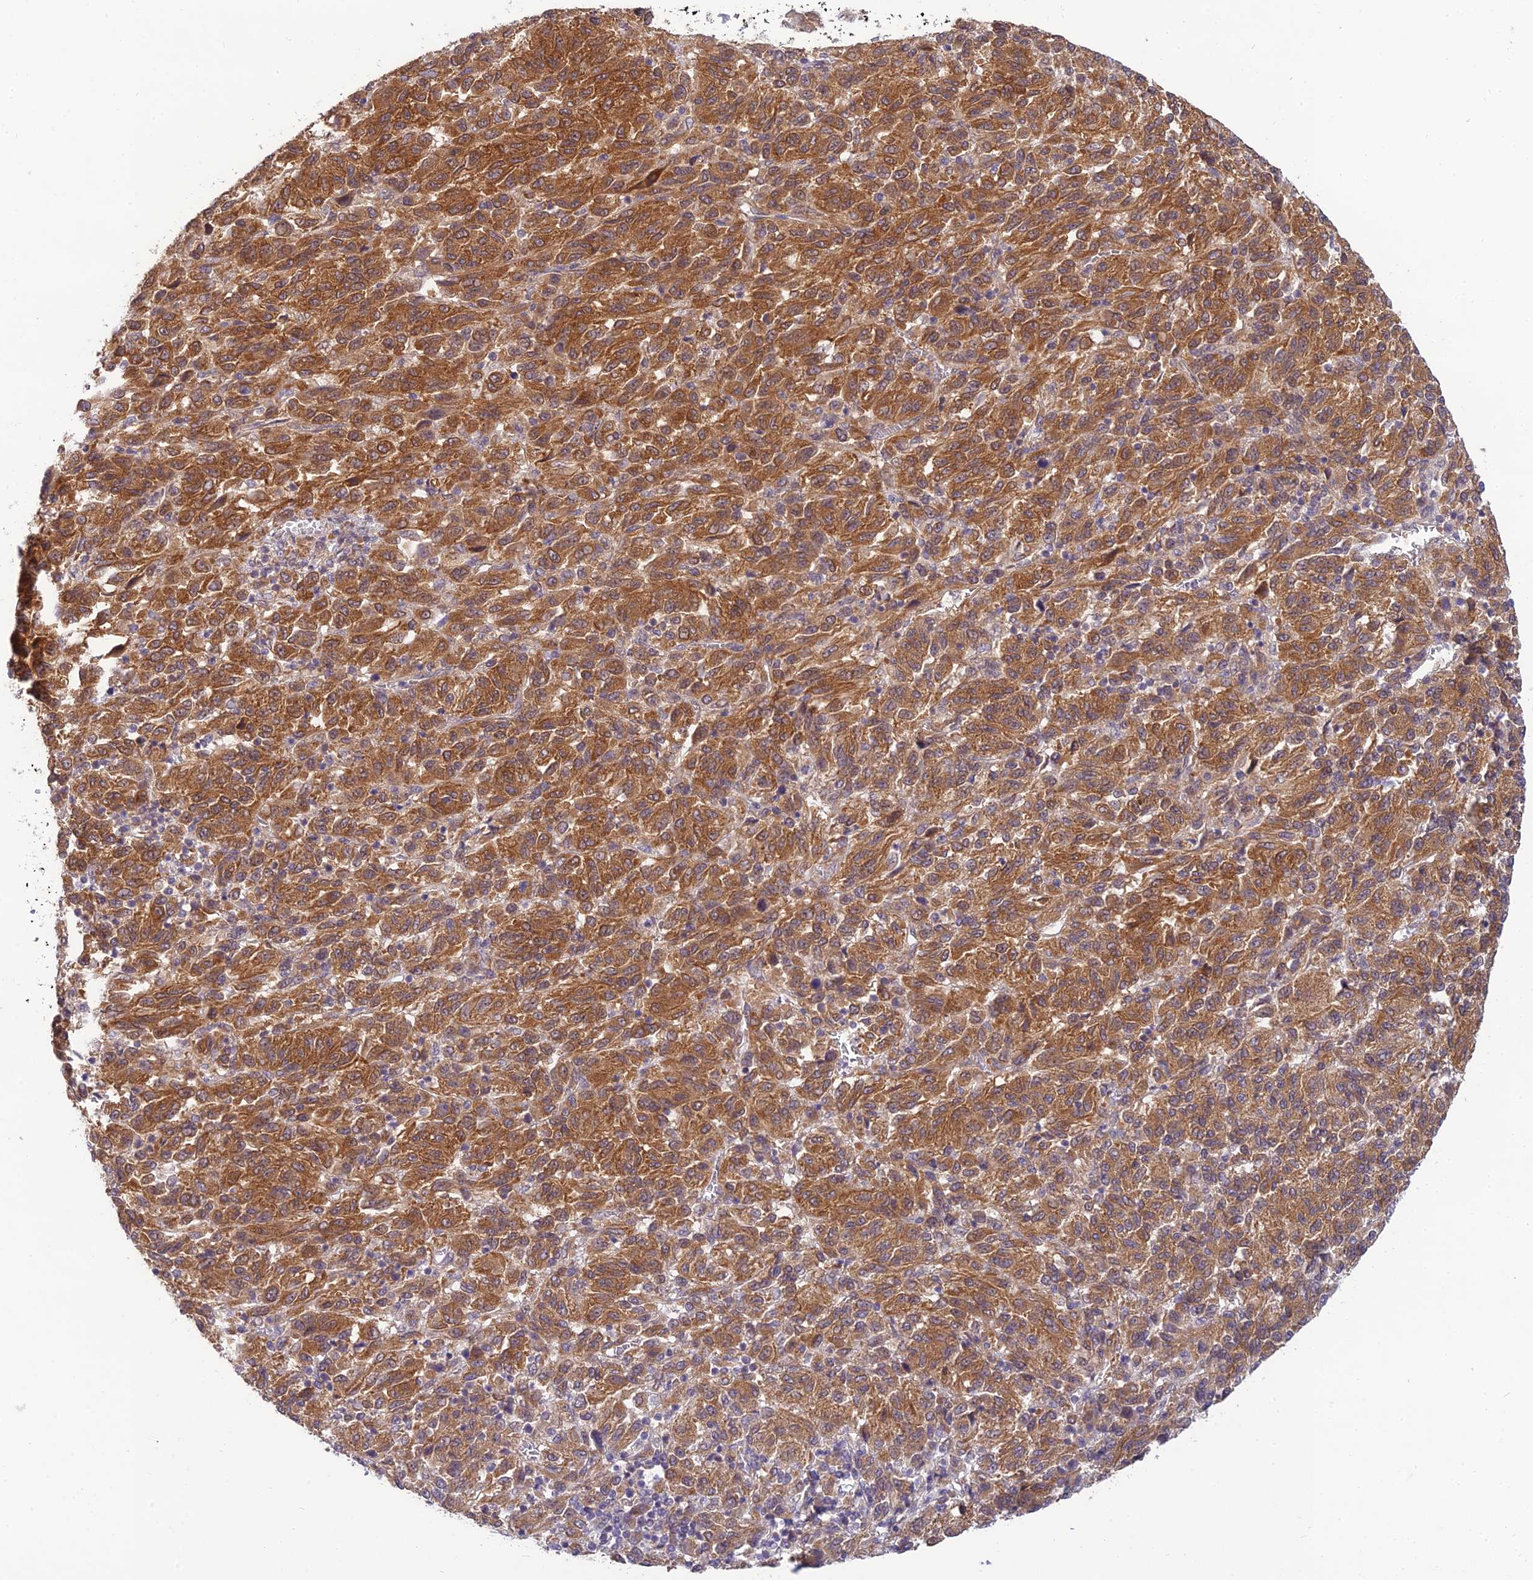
{"staining": {"intensity": "strong", "quantity": ">75%", "location": "cytoplasmic/membranous"}, "tissue": "melanoma", "cell_type": "Tumor cells", "image_type": "cancer", "snomed": [{"axis": "morphology", "description": "Malignant melanoma, Metastatic site"}, {"axis": "topography", "description": "Lung"}], "caption": "Strong cytoplasmic/membranous staining is present in about >75% of tumor cells in melanoma. (IHC, brightfield microscopy, high magnification).", "gene": "SKIC8", "patient": {"sex": "male", "age": 64}}